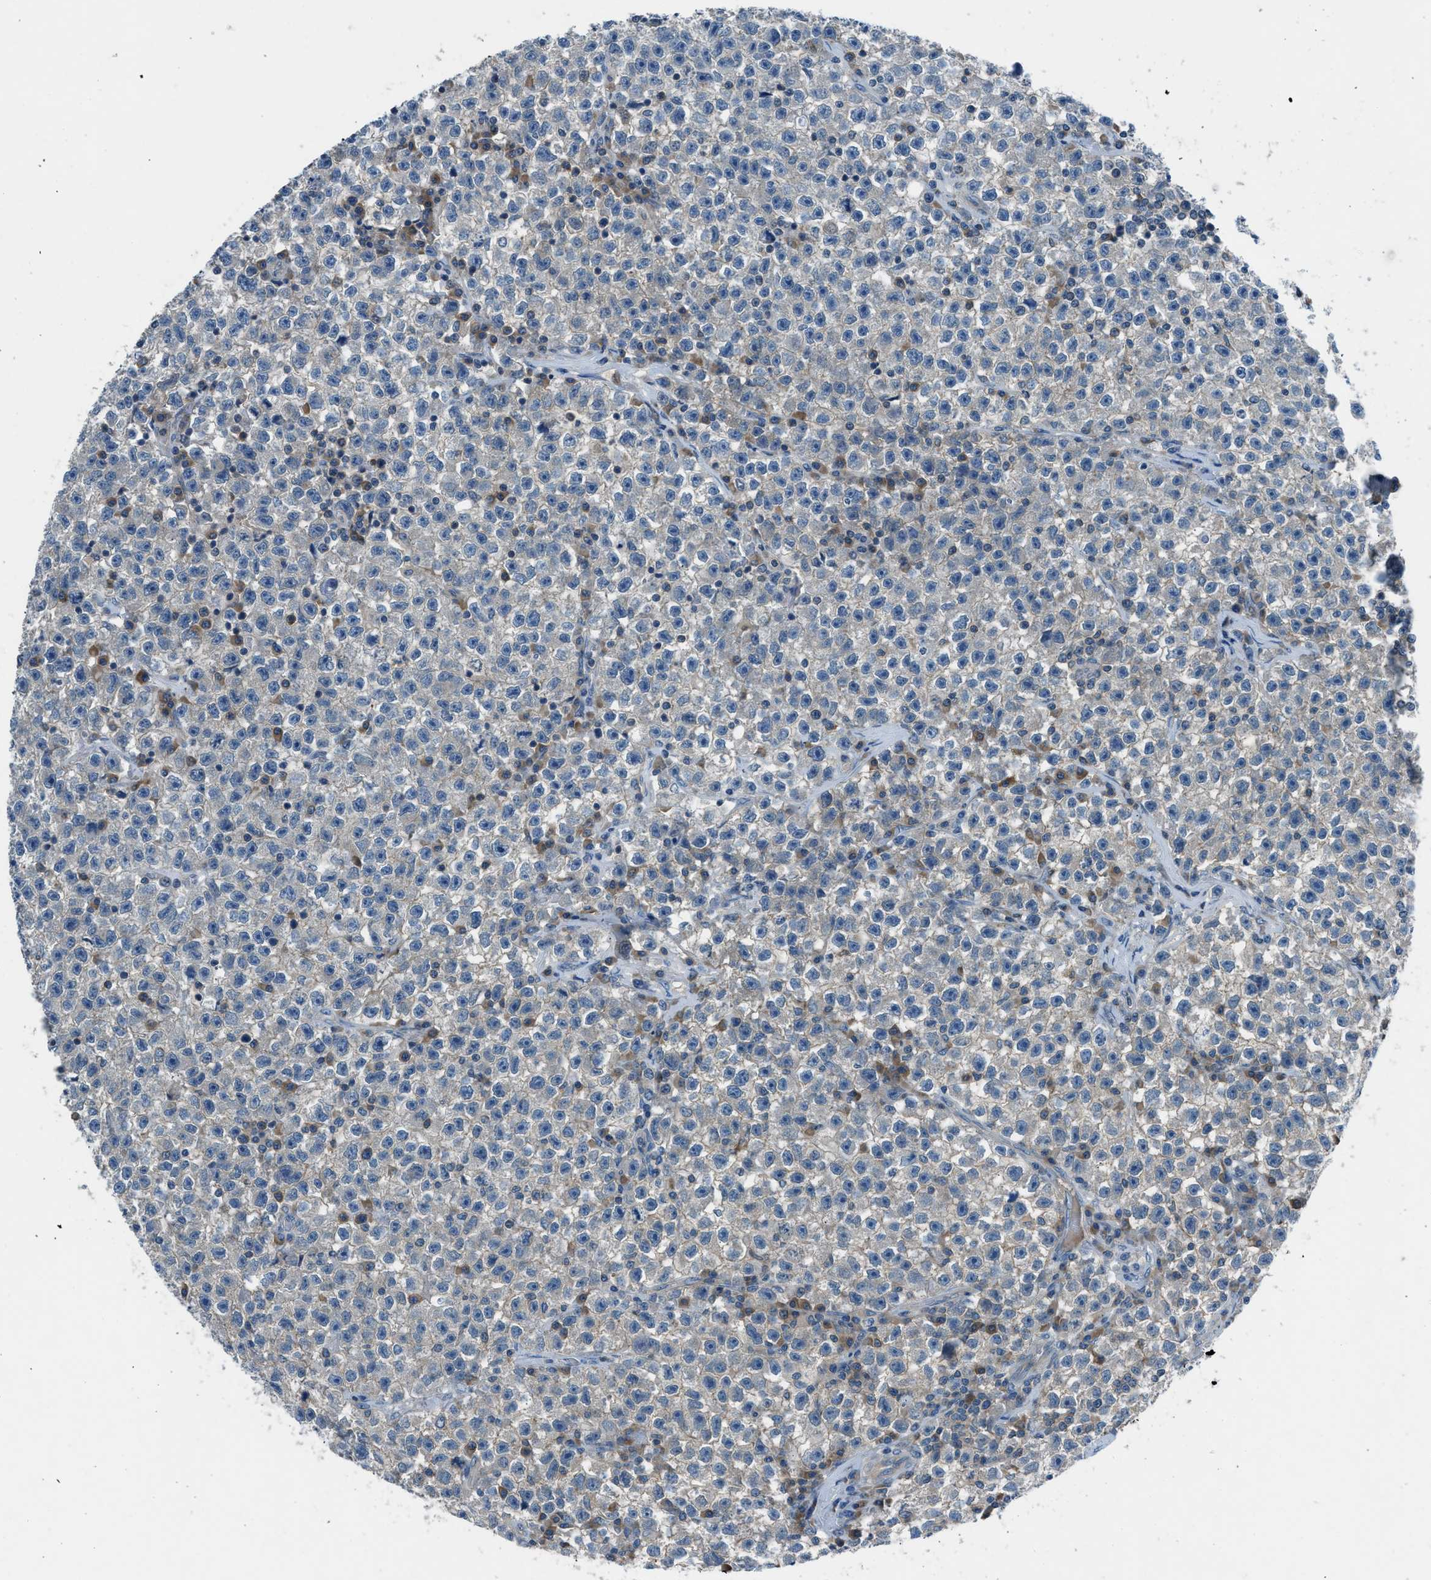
{"staining": {"intensity": "negative", "quantity": "none", "location": "none"}, "tissue": "testis cancer", "cell_type": "Tumor cells", "image_type": "cancer", "snomed": [{"axis": "morphology", "description": "Seminoma, NOS"}, {"axis": "topography", "description": "Testis"}], "caption": "High magnification brightfield microscopy of testis cancer (seminoma) stained with DAB (3,3'-diaminobenzidine) (brown) and counterstained with hematoxylin (blue): tumor cells show no significant expression.", "gene": "BMP1", "patient": {"sex": "male", "age": 22}}